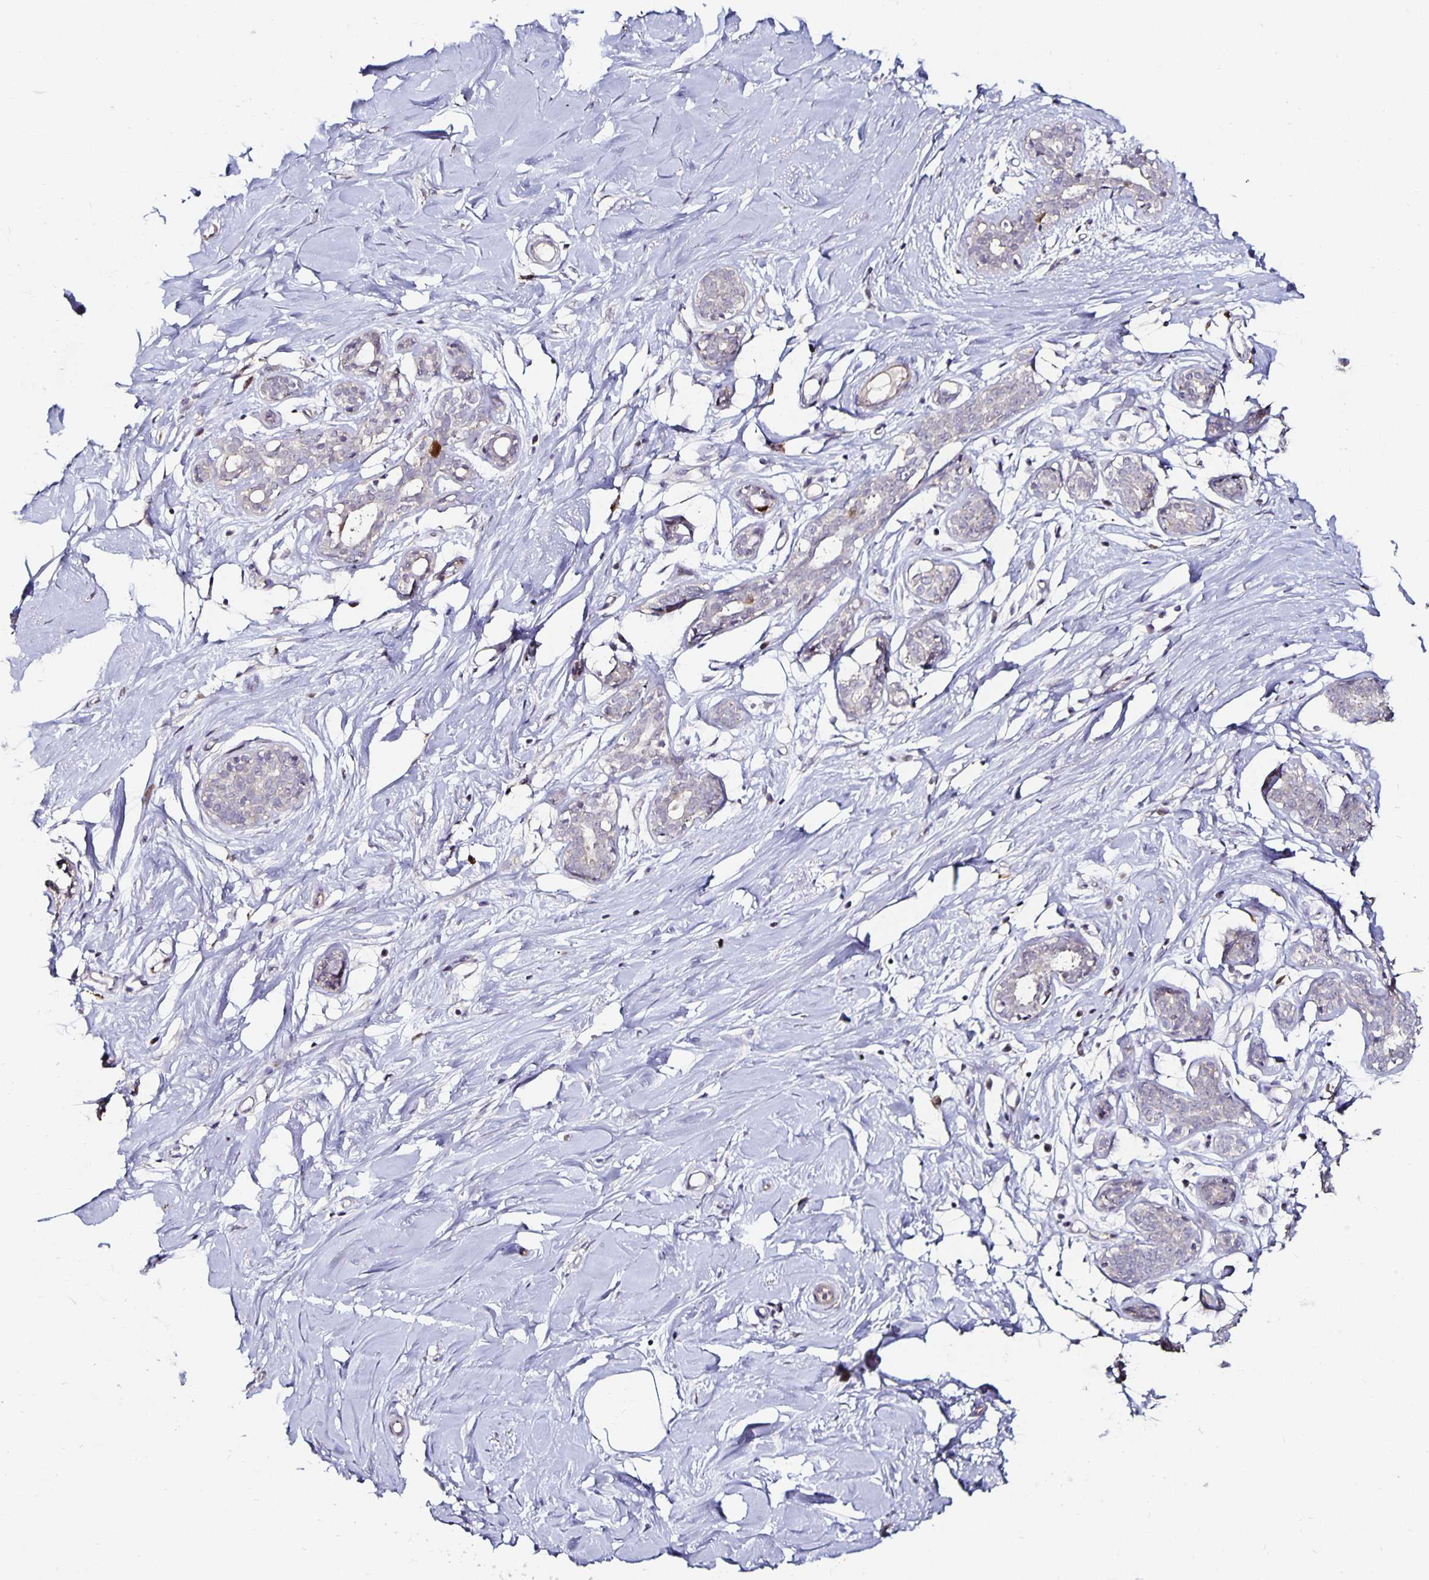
{"staining": {"intensity": "negative", "quantity": "none", "location": "none"}, "tissue": "breast", "cell_type": "Adipocytes", "image_type": "normal", "snomed": [{"axis": "morphology", "description": "Normal tissue, NOS"}, {"axis": "topography", "description": "Breast"}], "caption": "Photomicrograph shows no significant protein expression in adipocytes of normal breast. (IHC, brightfield microscopy, high magnification).", "gene": "ANLN", "patient": {"sex": "female", "age": 27}}